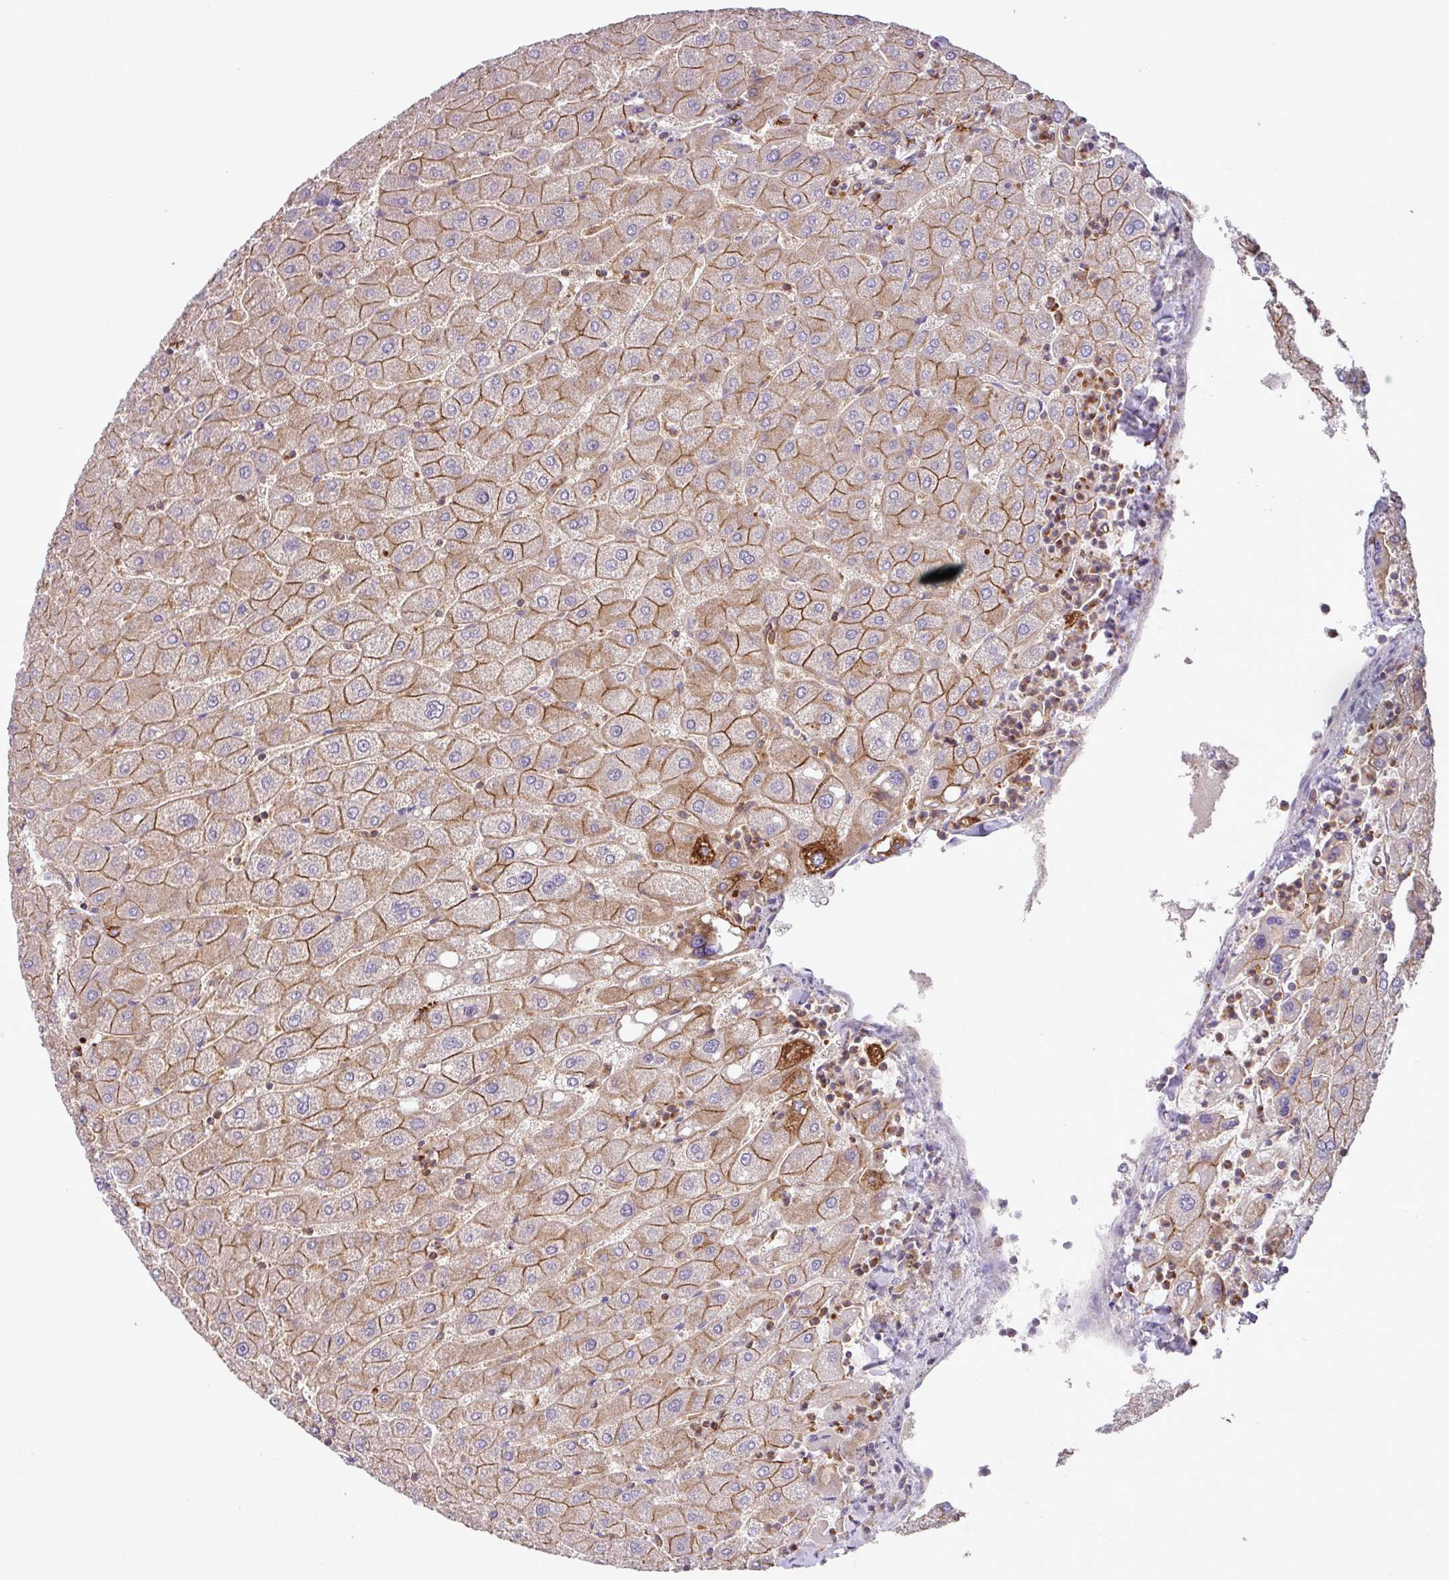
{"staining": {"intensity": "moderate", "quantity": ">75%", "location": "cytoplasmic/membranous"}, "tissue": "liver", "cell_type": "Hepatocytes", "image_type": "normal", "snomed": [{"axis": "morphology", "description": "Normal tissue, NOS"}, {"axis": "topography", "description": "Liver"}], "caption": "A histopathology image of human liver stained for a protein shows moderate cytoplasmic/membranous brown staining in hepatocytes. (DAB (3,3'-diaminobenzidine) IHC, brown staining for protein, blue staining for nuclei).", "gene": "RIC1", "patient": {"sex": "male", "age": 67}}